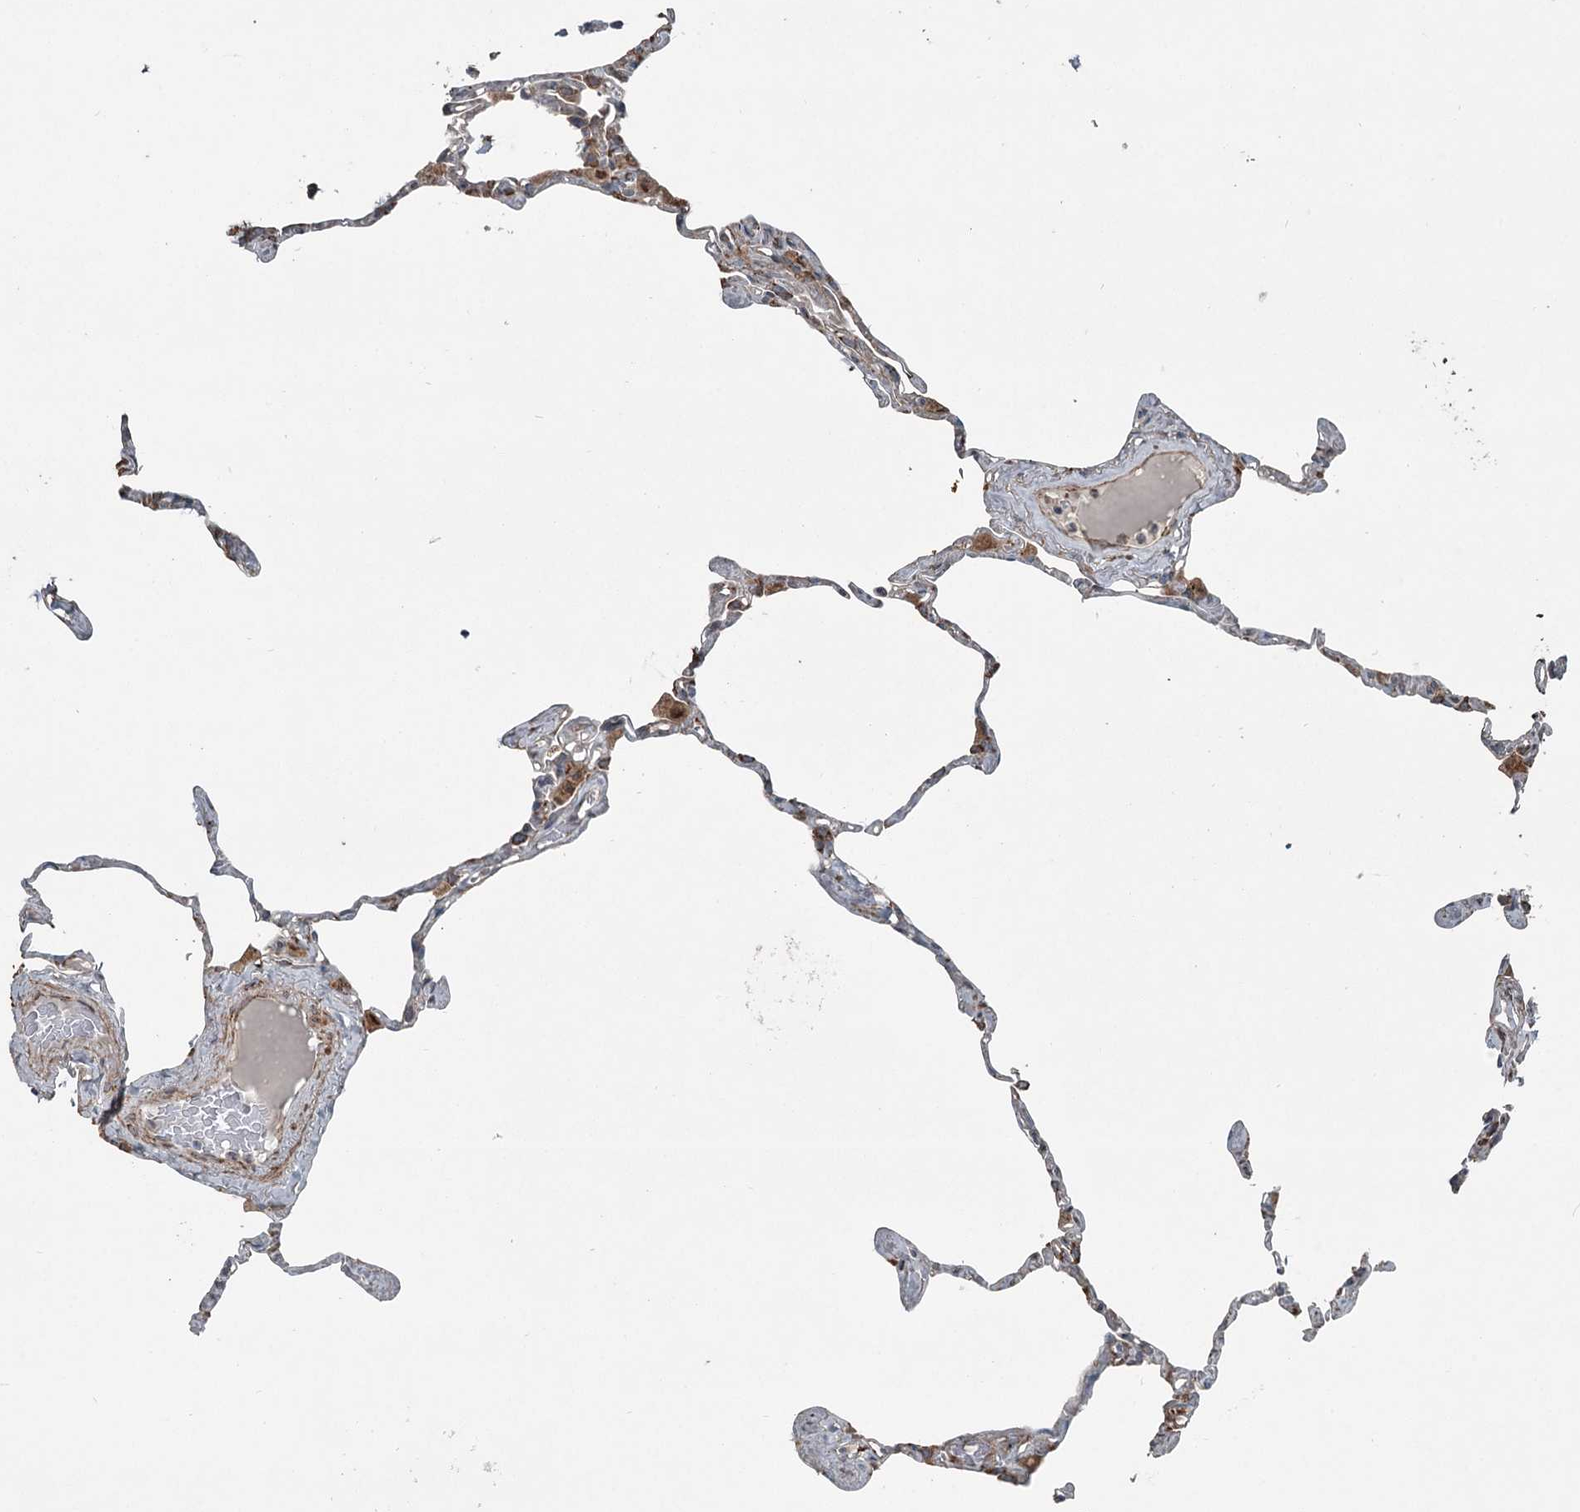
{"staining": {"intensity": "moderate", "quantity": "<25%", "location": "cytoplasmic/membranous"}, "tissue": "lung", "cell_type": "Alveolar cells", "image_type": "normal", "snomed": [{"axis": "morphology", "description": "Normal tissue, NOS"}, {"axis": "topography", "description": "Lung"}], "caption": "Immunohistochemical staining of unremarkable human lung exhibits low levels of moderate cytoplasmic/membranous staining in about <25% of alveolar cells. (Stains: DAB (3,3'-diaminobenzidine) in brown, nuclei in blue, Microscopy: brightfield microscopy at high magnification).", "gene": "RASSF8", "patient": {"sex": "male", "age": 65}}